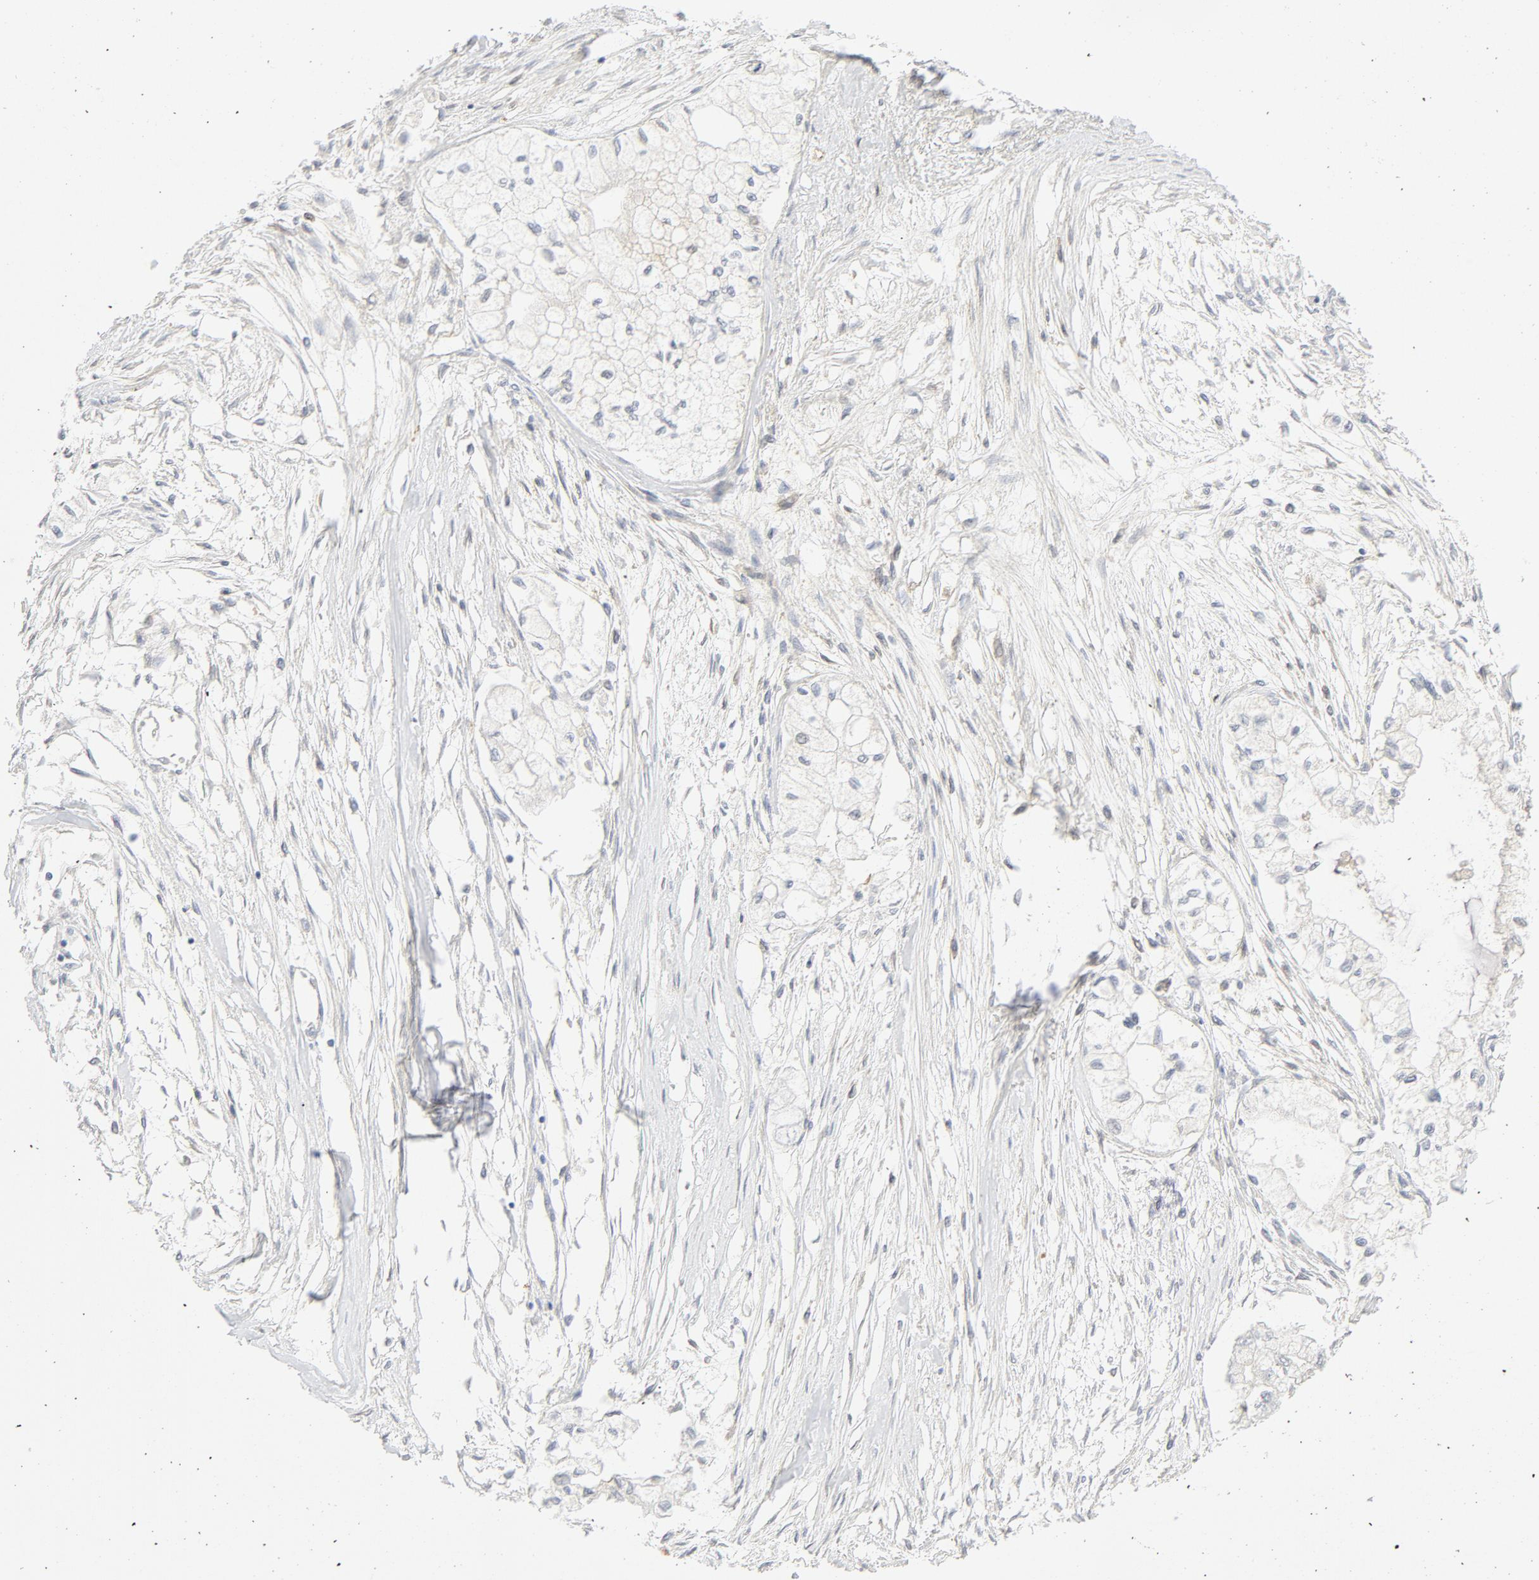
{"staining": {"intensity": "negative", "quantity": "none", "location": "none"}, "tissue": "pancreatic cancer", "cell_type": "Tumor cells", "image_type": "cancer", "snomed": [{"axis": "morphology", "description": "Adenocarcinoma, NOS"}, {"axis": "topography", "description": "Pancreas"}], "caption": "Tumor cells are negative for brown protein staining in pancreatic cancer. (Immunohistochemistry (ihc), brightfield microscopy, high magnification).", "gene": "PGM1", "patient": {"sex": "male", "age": 79}}